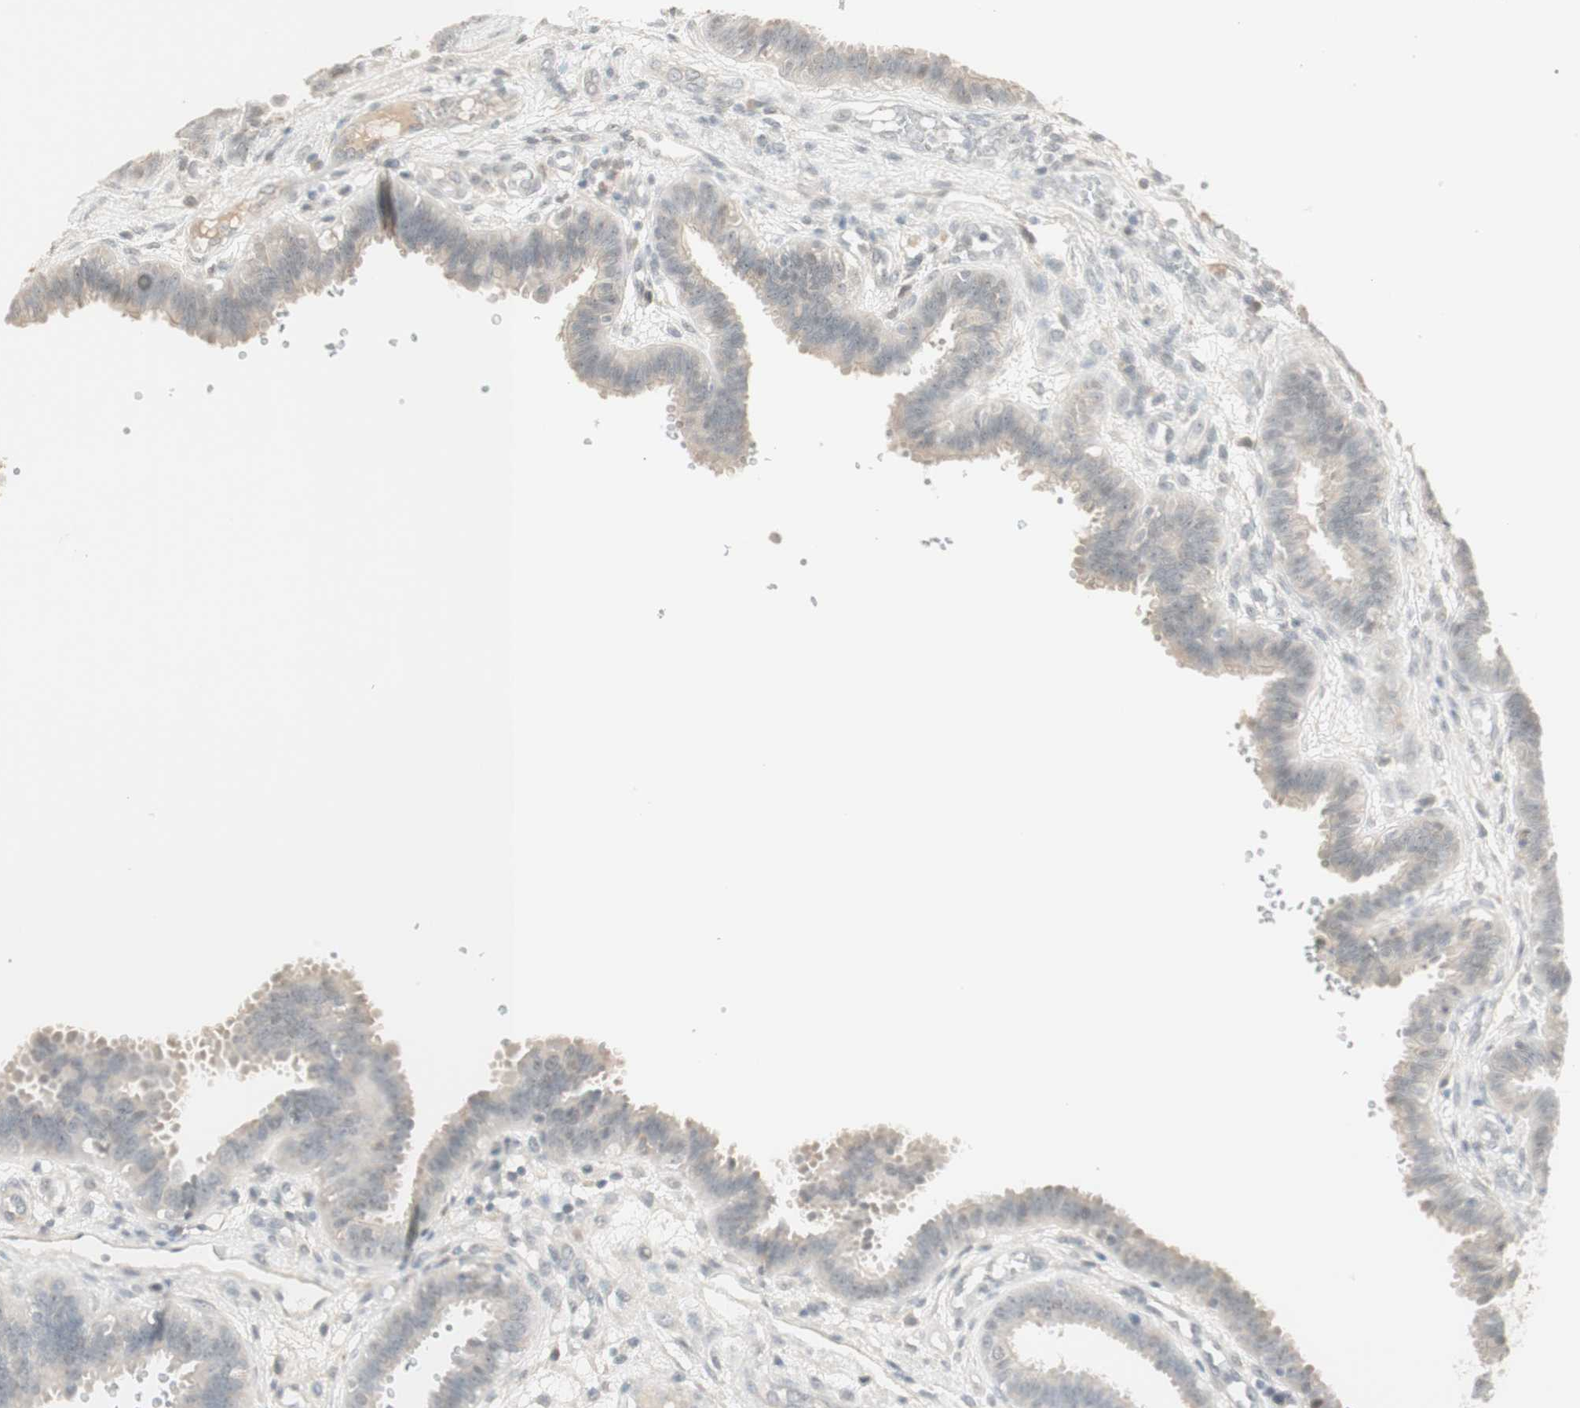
{"staining": {"intensity": "negative", "quantity": "none", "location": "none"}, "tissue": "fallopian tube", "cell_type": "Glandular cells", "image_type": "normal", "snomed": [{"axis": "morphology", "description": "Normal tissue, NOS"}, {"axis": "topography", "description": "Fallopian tube"}], "caption": "This is a histopathology image of immunohistochemistry staining of normal fallopian tube, which shows no staining in glandular cells. Brightfield microscopy of immunohistochemistry (IHC) stained with DAB (brown) and hematoxylin (blue), captured at high magnification.", "gene": "PLCD4", "patient": {"sex": "female", "age": 32}}